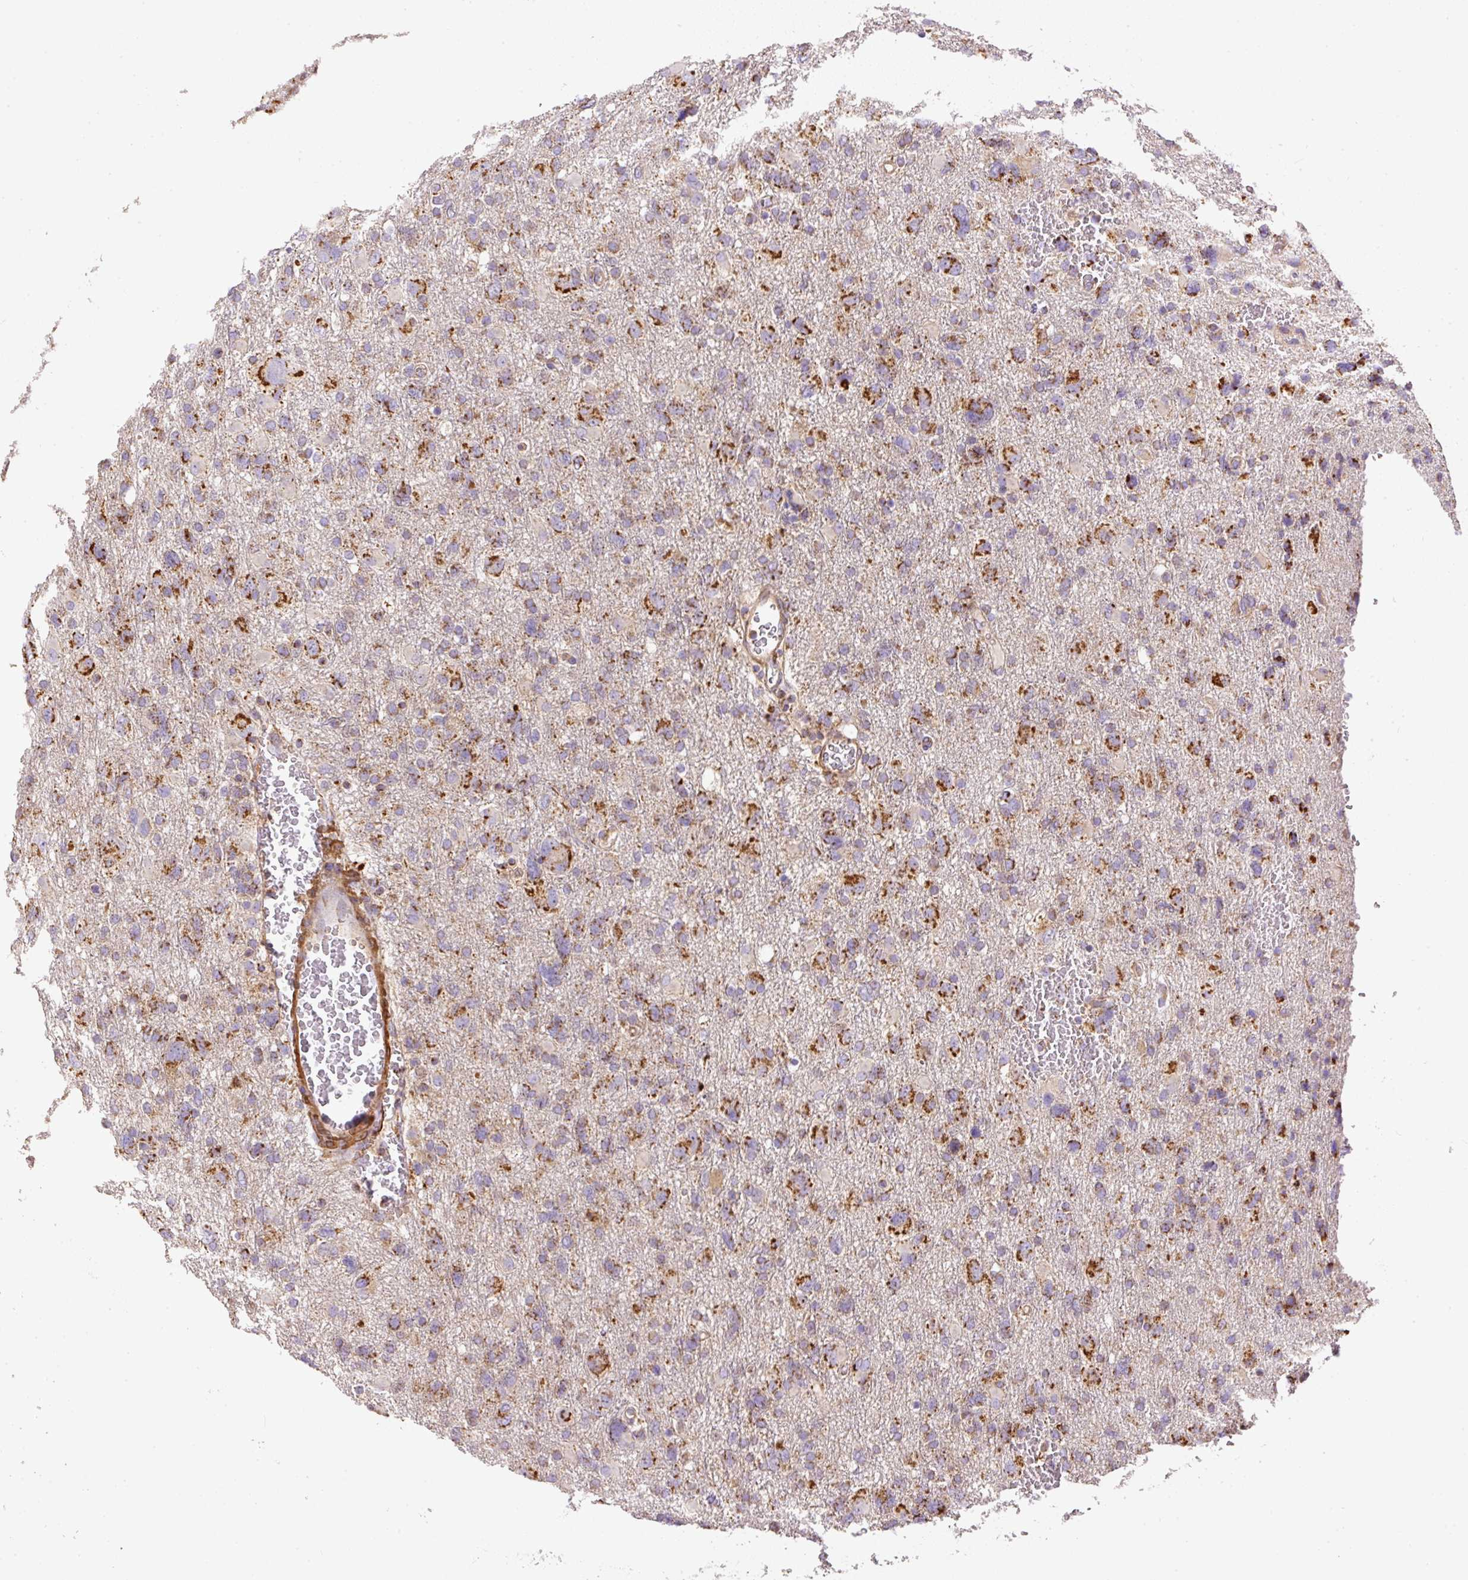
{"staining": {"intensity": "strong", "quantity": ">75%", "location": "cytoplasmic/membranous"}, "tissue": "glioma", "cell_type": "Tumor cells", "image_type": "cancer", "snomed": [{"axis": "morphology", "description": "Glioma, malignant, High grade"}, {"axis": "topography", "description": "Brain"}], "caption": "Glioma stained with a protein marker shows strong staining in tumor cells.", "gene": "NDUFAF2", "patient": {"sex": "male", "age": 61}}